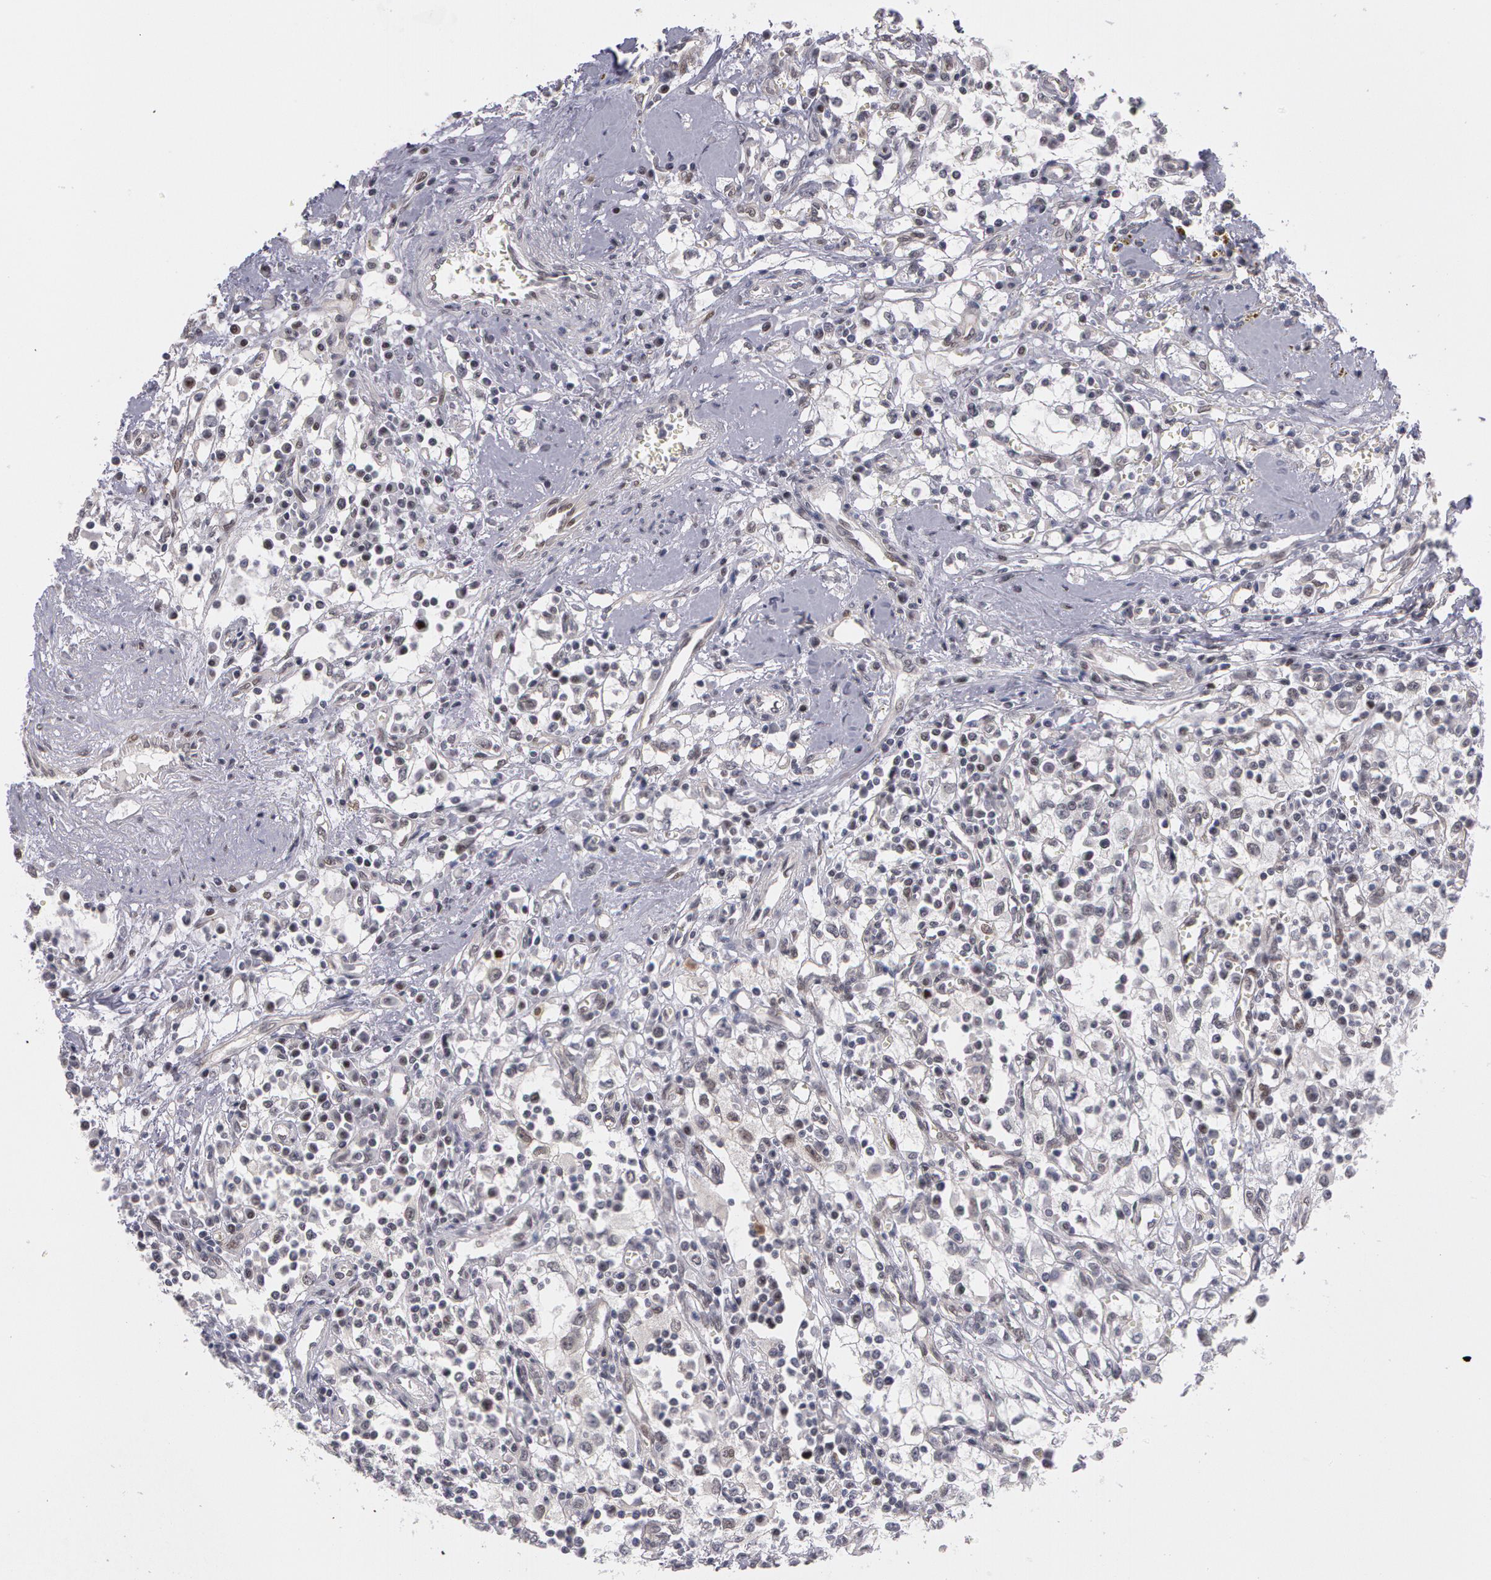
{"staining": {"intensity": "negative", "quantity": "none", "location": "none"}, "tissue": "renal cancer", "cell_type": "Tumor cells", "image_type": "cancer", "snomed": [{"axis": "morphology", "description": "Adenocarcinoma, NOS"}, {"axis": "topography", "description": "Kidney"}], "caption": "DAB (3,3'-diaminobenzidine) immunohistochemical staining of human adenocarcinoma (renal) shows no significant positivity in tumor cells.", "gene": "PRICKLE1", "patient": {"sex": "male", "age": 82}}